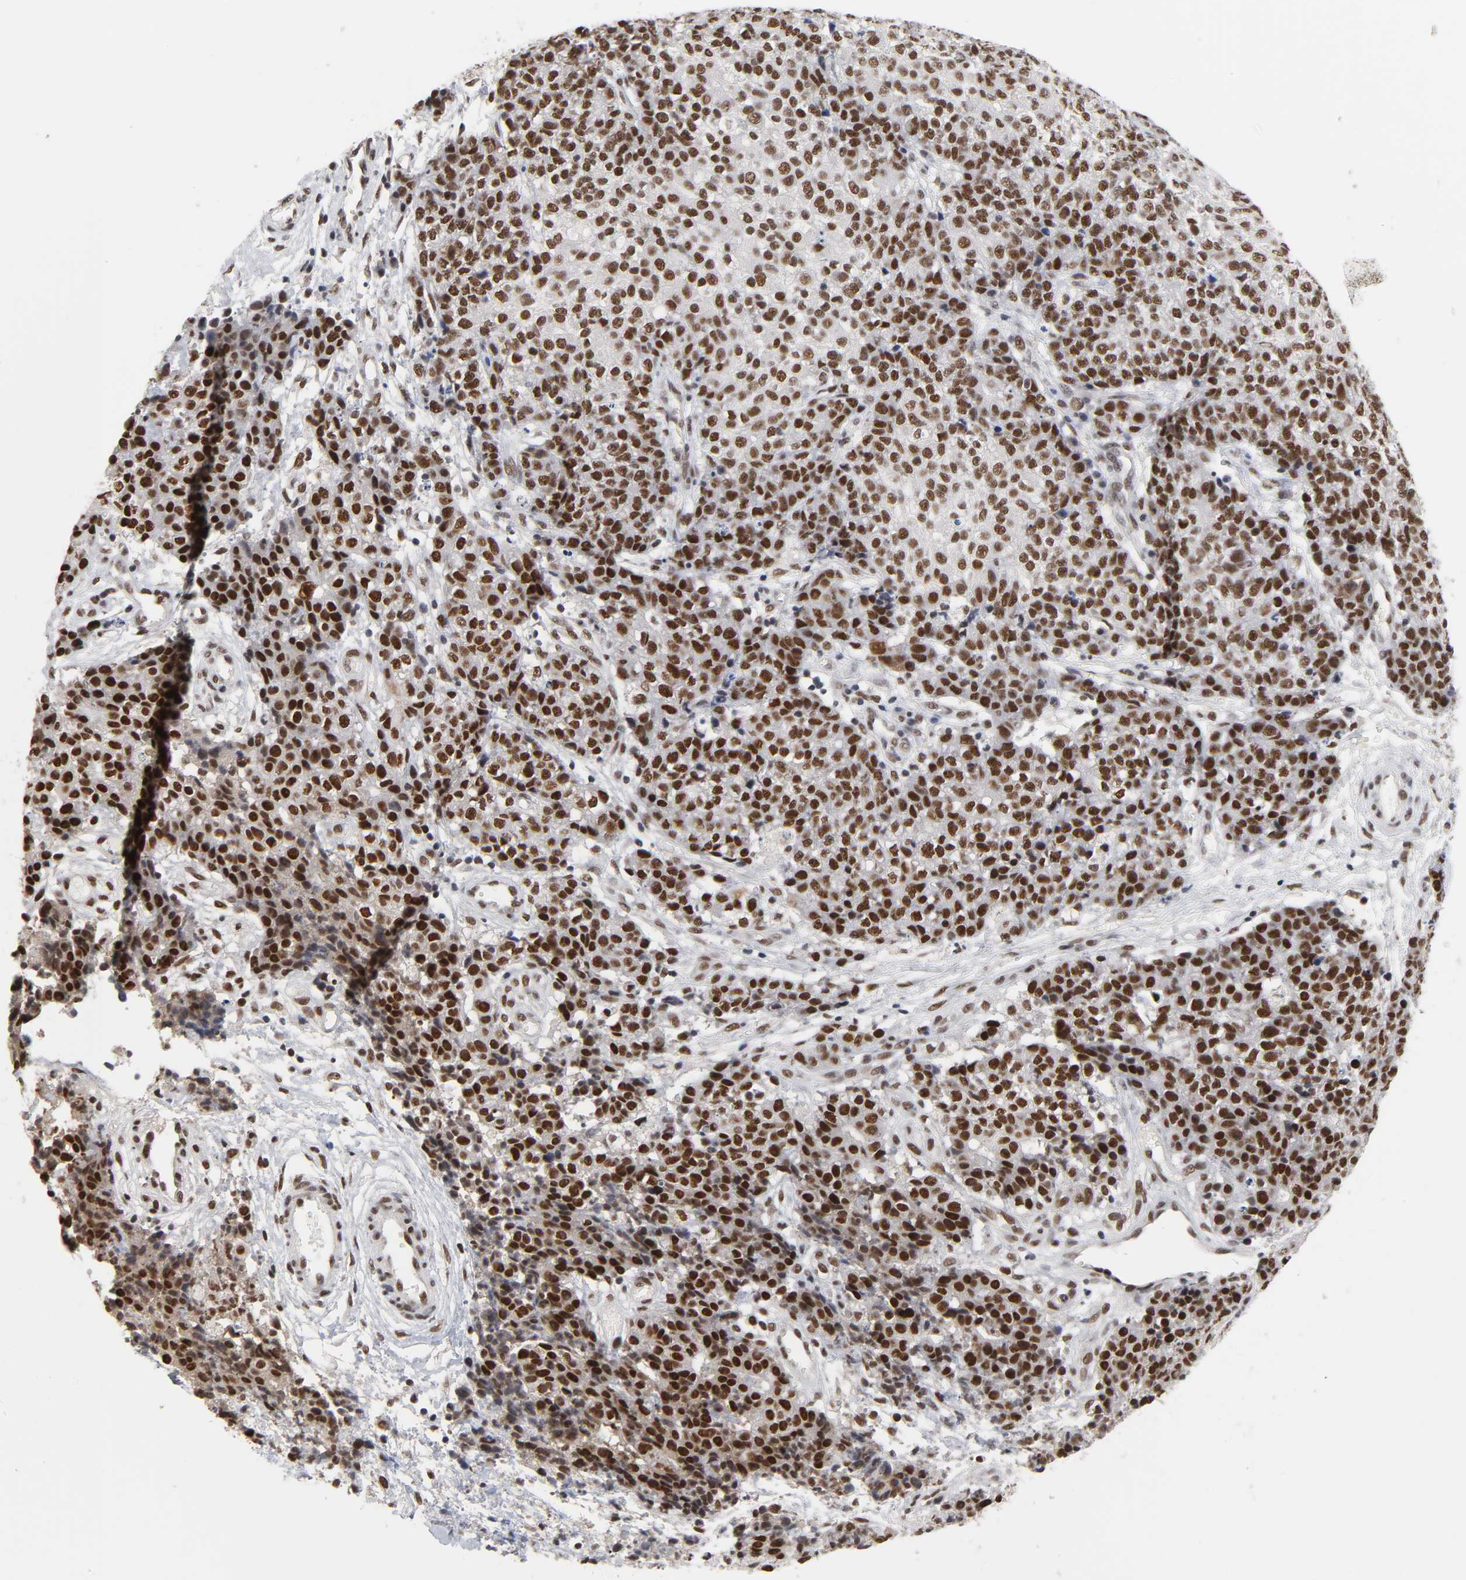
{"staining": {"intensity": "strong", "quantity": ">75%", "location": "nuclear"}, "tissue": "ovarian cancer", "cell_type": "Tumor cells", "image_type": "cancer", "snomed": [{"axis": "morphology", "description": "Carcinoma, endometroid"}, {"axis": "topography", "description": "Ovary"}], "caption": "This is an image of IHC staining of endometroid carcinoma (ovarian), which shows strong positivity in the nuclear of tumor cells.", "gene": "TRIM33", "patient": {"sex": "female", "age": 42}}